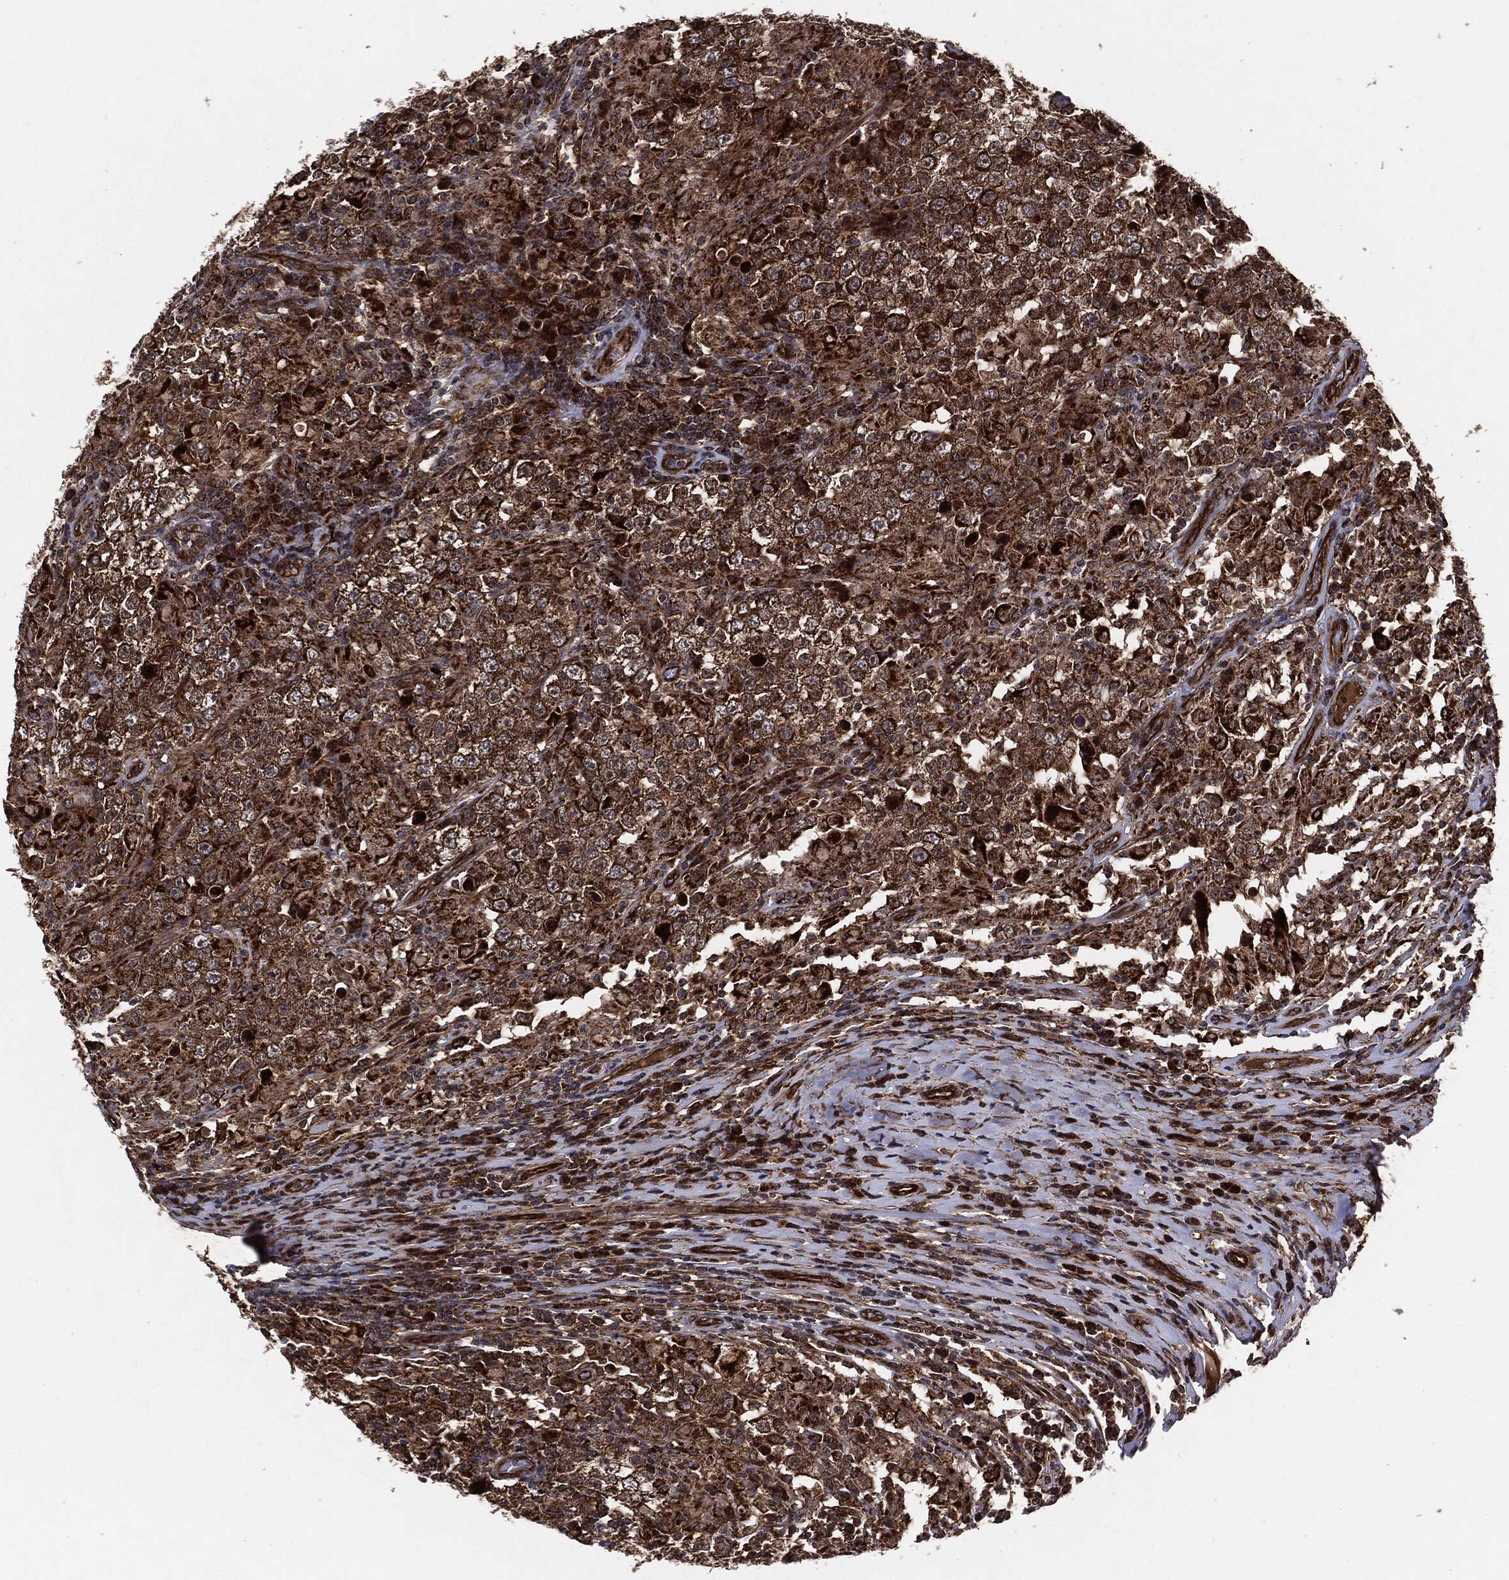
{"staining": {"intensity": "strong", "quantity": ">75%", "location": "cytoplasmic/membranous"}, "tissue": "testis cancer", "cell_type": "Tumor cells", "image_type": "cancer", "snomed": [{"axis": "morphology", "description": "Seminoma, NOS"}, {"axis": "morphology", "description": "Carcinoma, Embryonal, NOS"}, {"axis": "topography", "description": "Testis"}], "caption": "Protein expression analysis of testis seminoma shows strong cytoplasmic/membranous positivity in approximately >75% of tumor cells.", "gene": "BCAR1", "patient": {"sex": "male", "age": 41}}